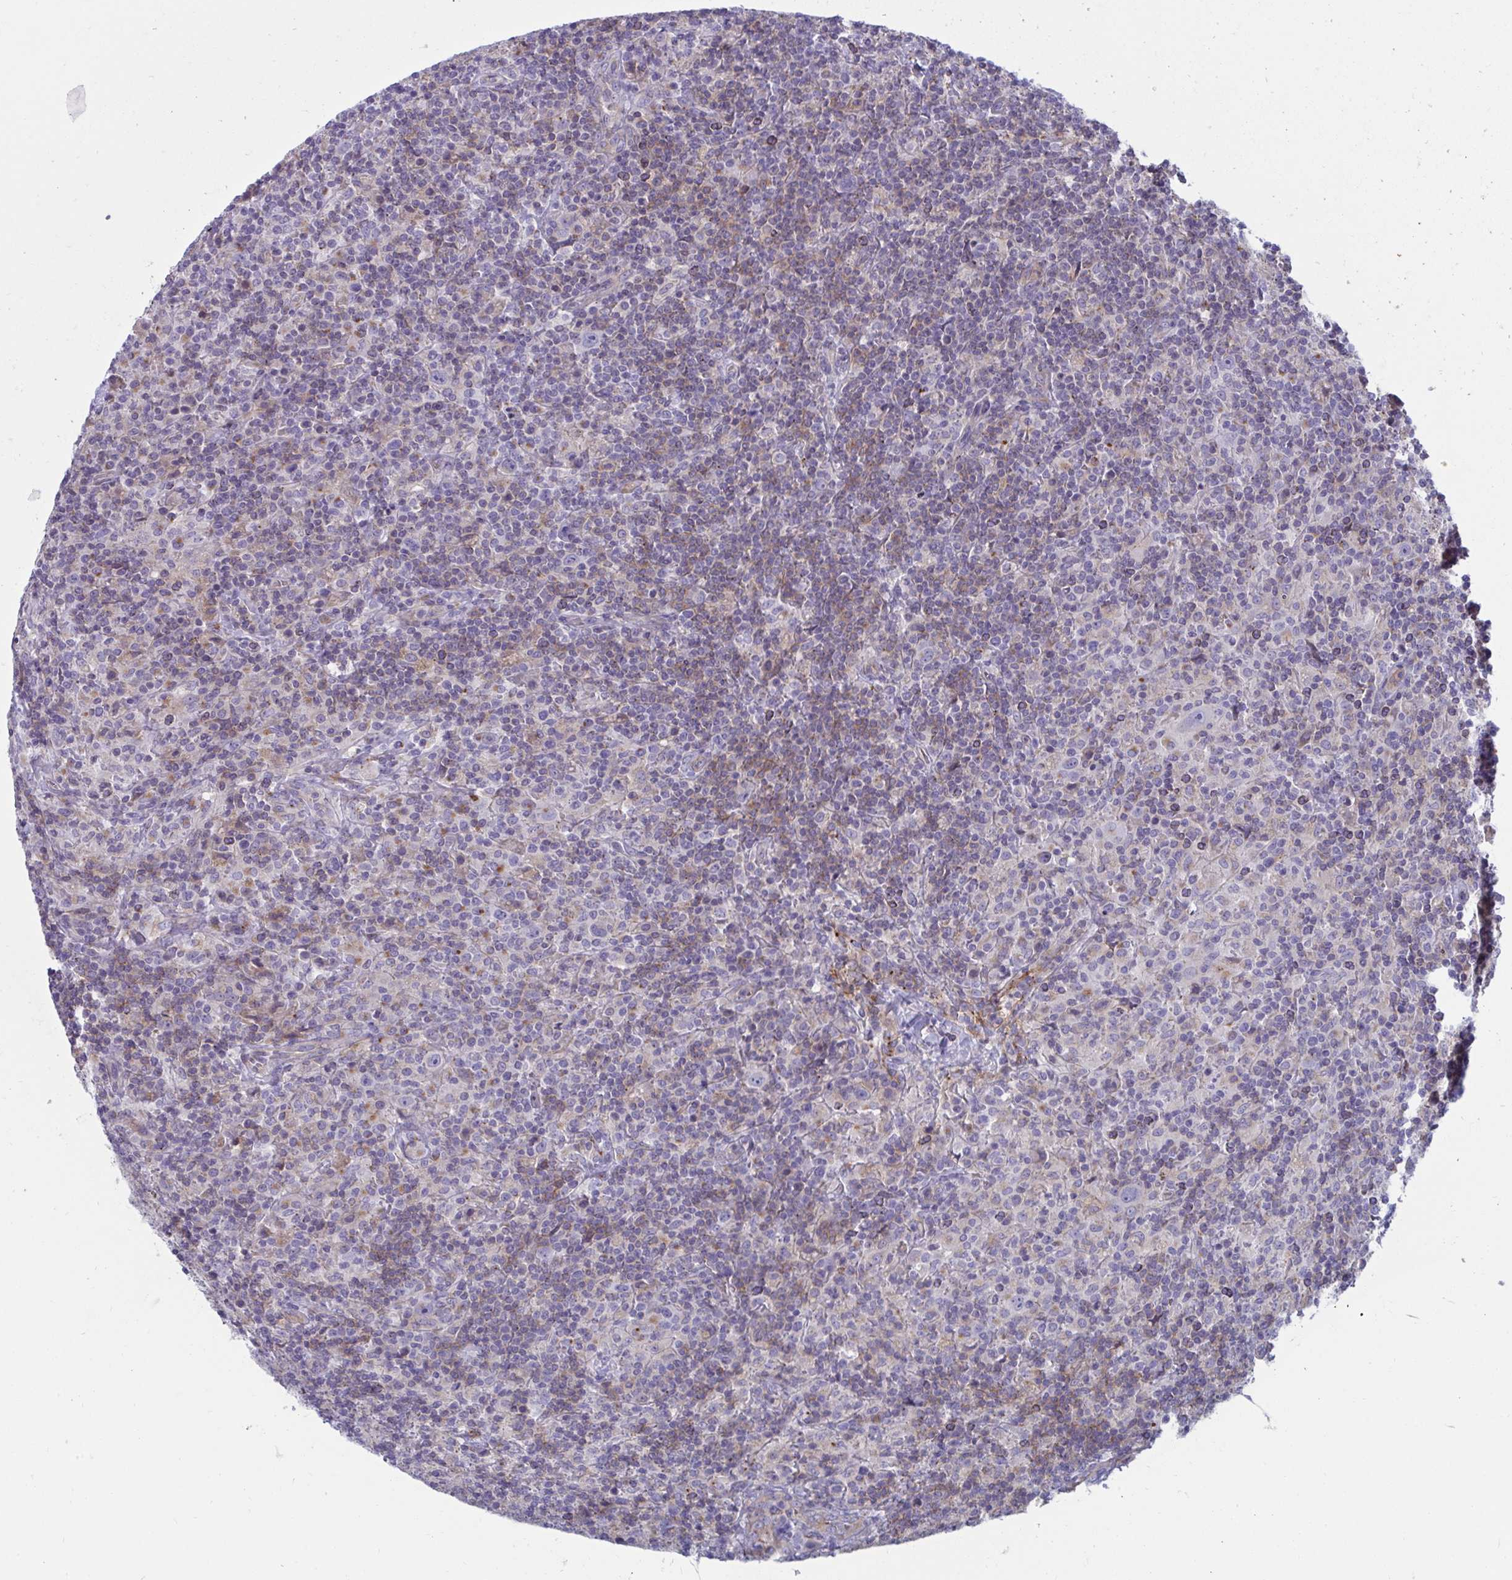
{"staining": {"intensity": "negative", "quantity": "none", "location": "none"}, "tissue": "lymphoma", "cell_type": "Tumor cells", "image_type": "cancer", "snomed": [{"axis": "morphology", "description": "Hodgkin's disease, NOS"}, {"axis": "topography", "description": "Lymph node"}], "caption": "The micrograph displays no significant positivity in tumor cells of lymphoma. The staining was performed using DAB (3,3'-diaminobenzidine) to visualize the protein expression in brown, while the nuclei were stained in blue with hematoxylin (Magnification: 20x).", "gene": "SLC9A6", "patient": {"sex": "male", "age": 70}}